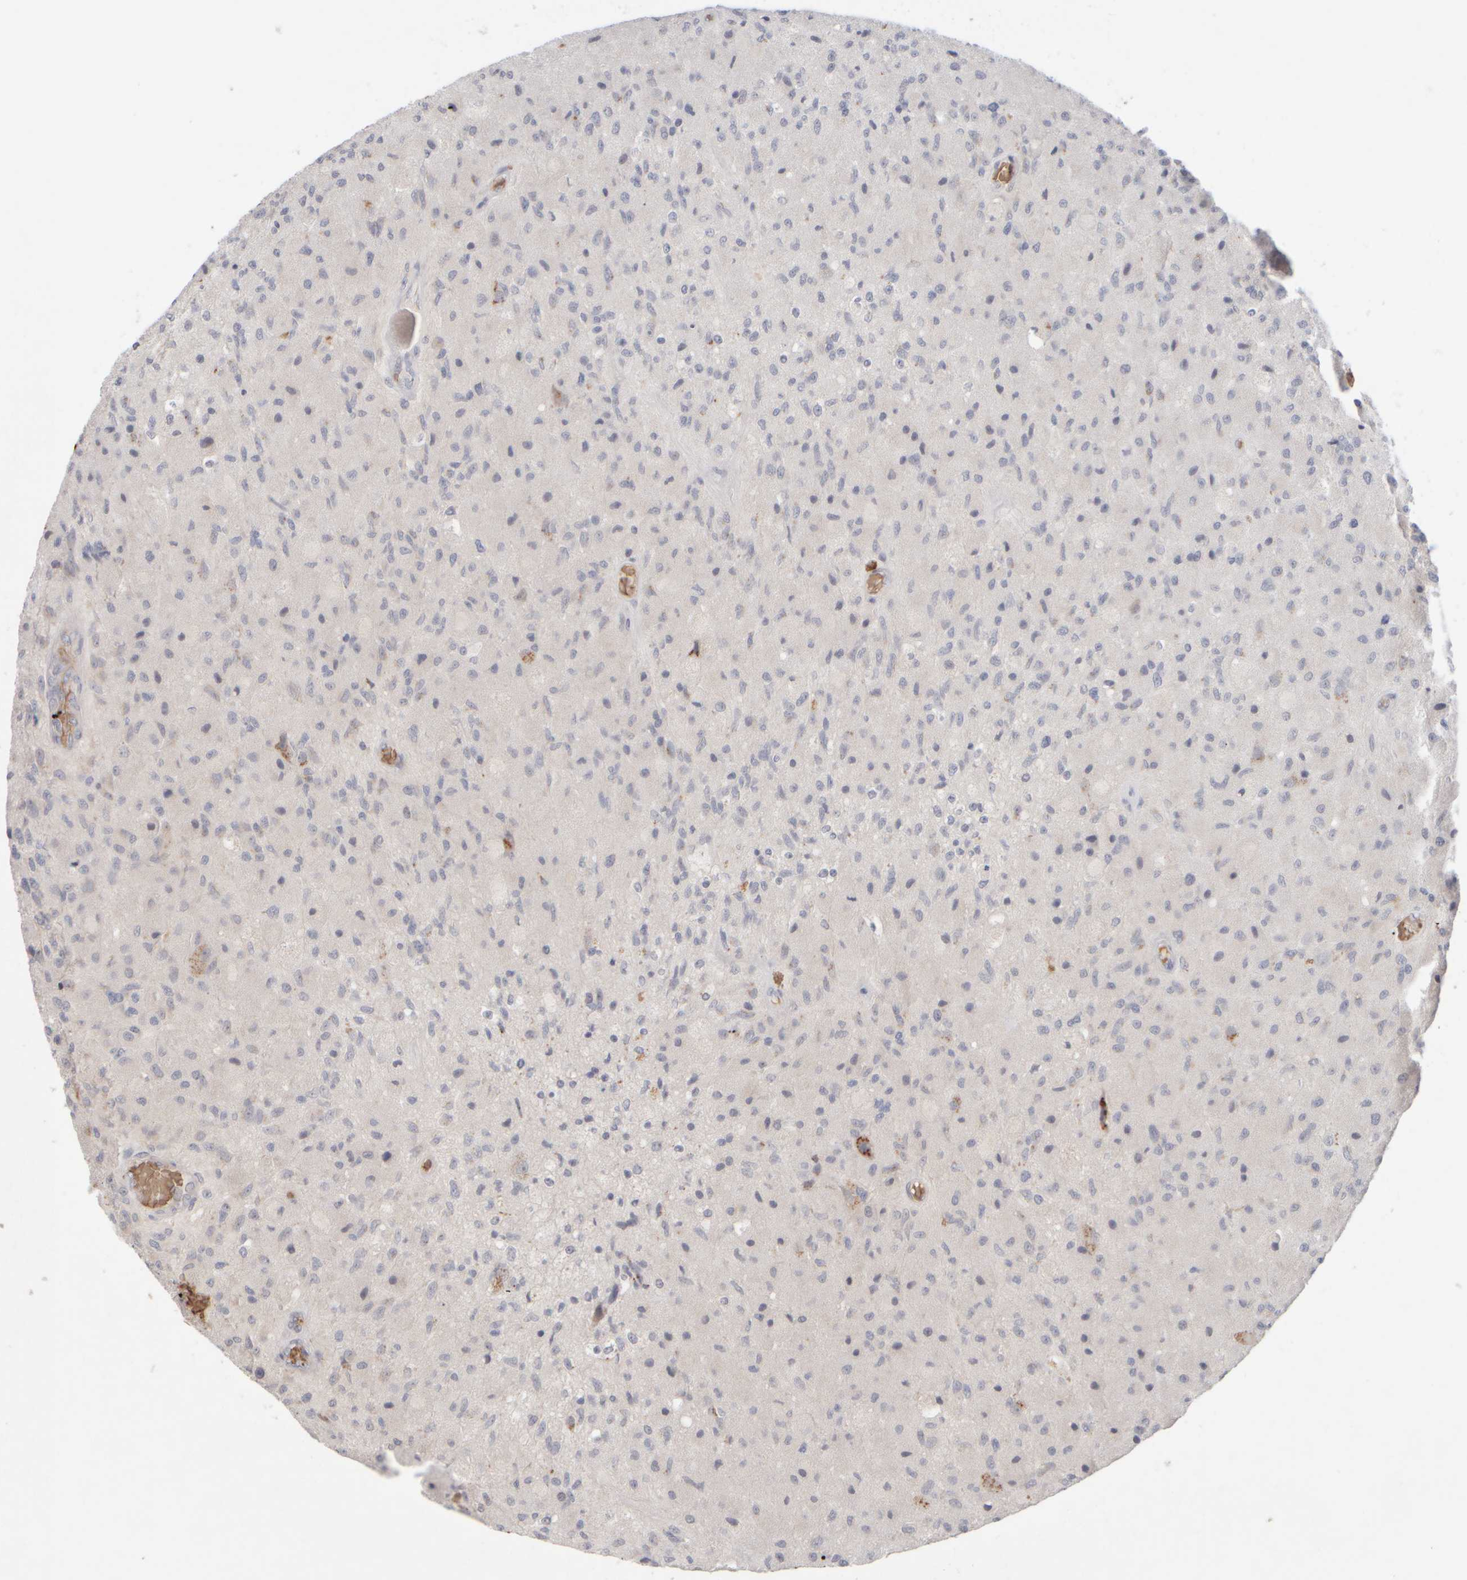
{"staining": {"intensity": "negative", "quantity": "none", "location": "none"}, "tissue": "glioma", "cell_type": "Tumor cells", "image_type": "cancer", "snomed": [{"axis": "morphology", "description": "Normal tissue, NOS"}, {"axis": "morphology", "description": "Glioma, malignant, High grade"}, {"axis": "topography", "description": "Cerebral cortex"}], "caption": "Protein analysis of glioma shows no significant expression in tumor cells. The staining was performed using DAB to visualize the protein expression in brown, while the nuclei were stained in blue with hematoxylin (Magnification: 20x).", "gene": "MST1", "patient": {"sex": "male", "age": 77}}